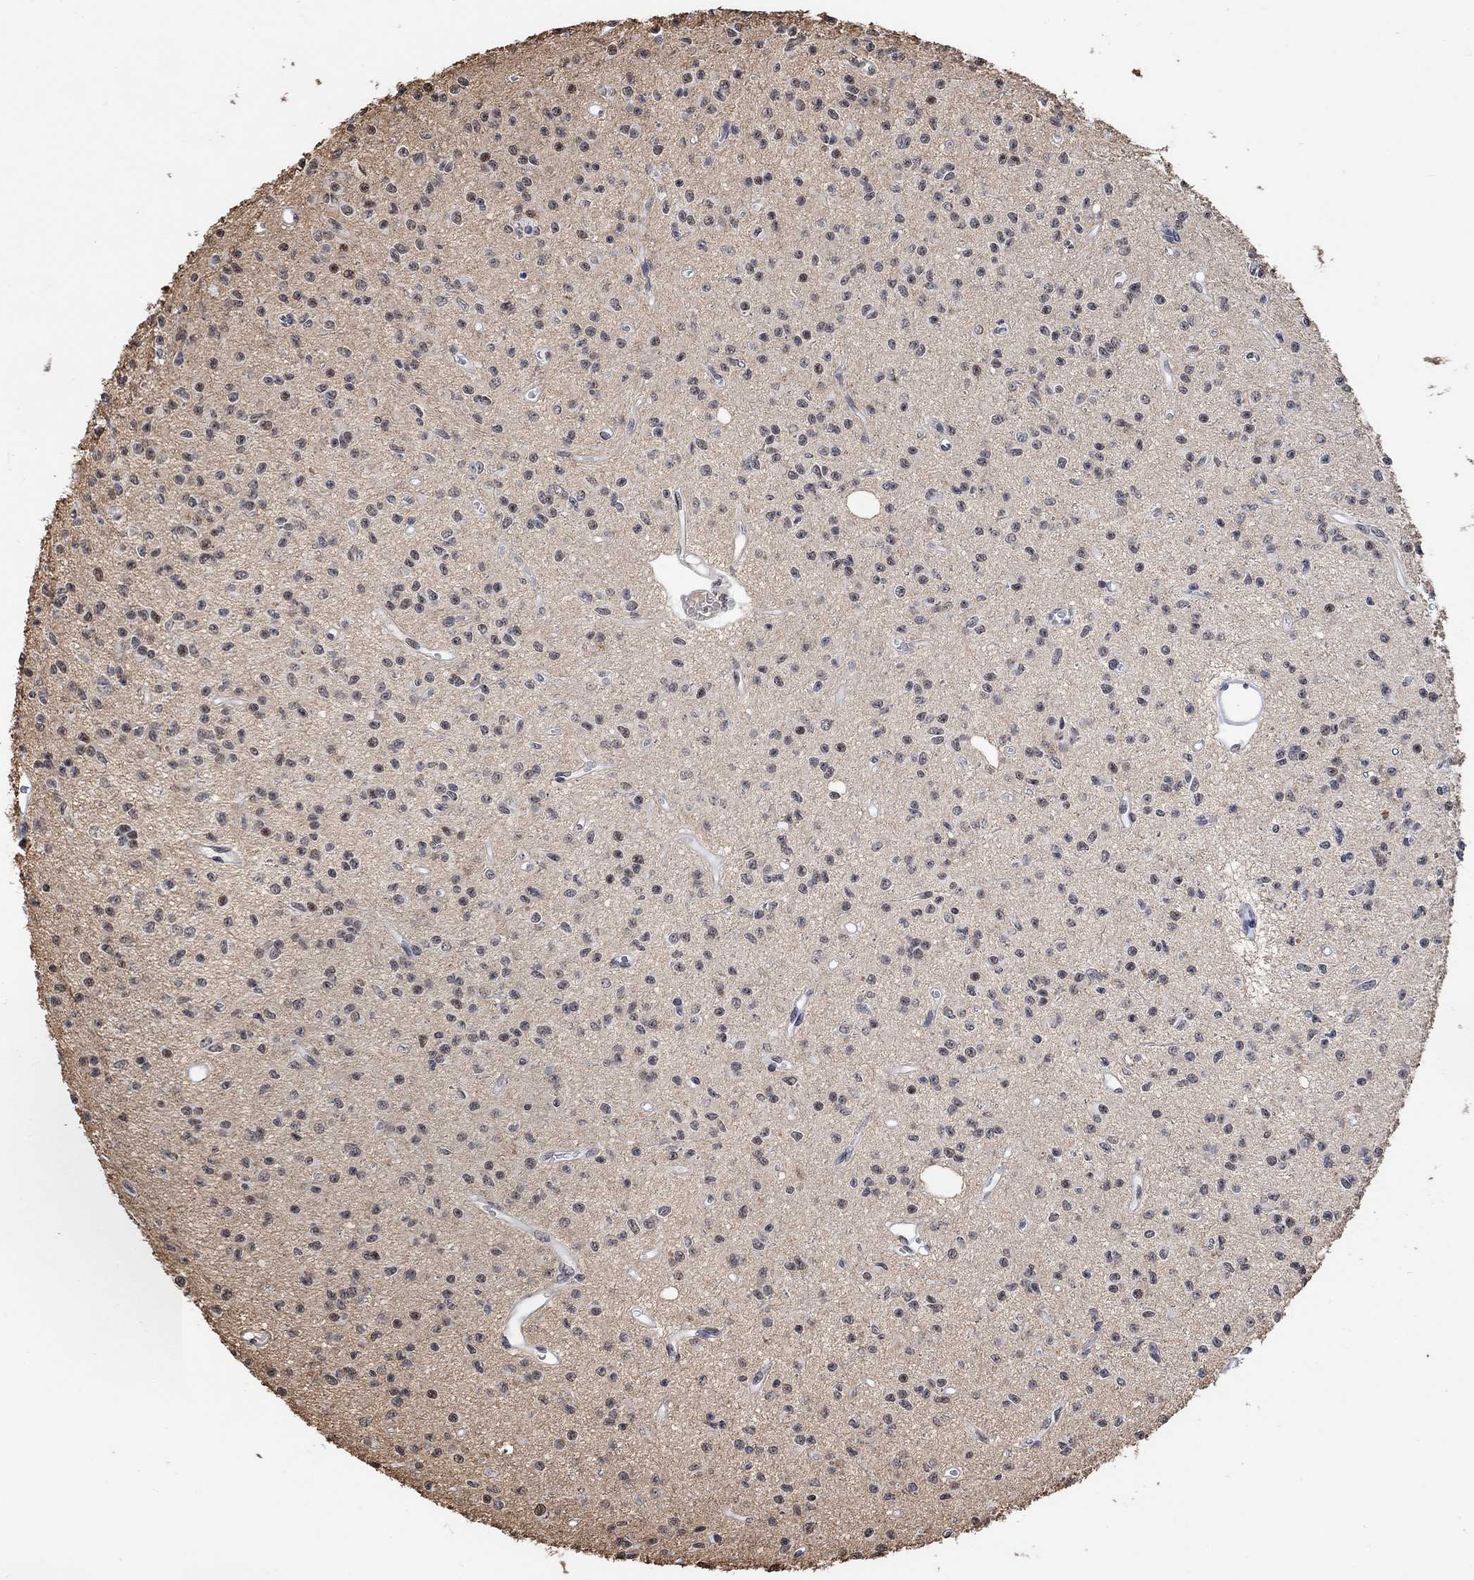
{"staining": {"intensity": "moderate", "quantity": "<25%", "location": "nuclear"}, "tissue": "glioma", "cell_type": "Tumor cells", "image_type": "cancer", "snomed": [{"axis": "morphology", "description": "Glioma, malignant, Low grade"}, {"axis": "topography", "description": "Brain"}], "caption": "An image of glioma stained for a protein exhibits moderate nuclear brown staining in tumor cells.", "gene": "USP39", "patient": {"sex": "female", "age": 45}}